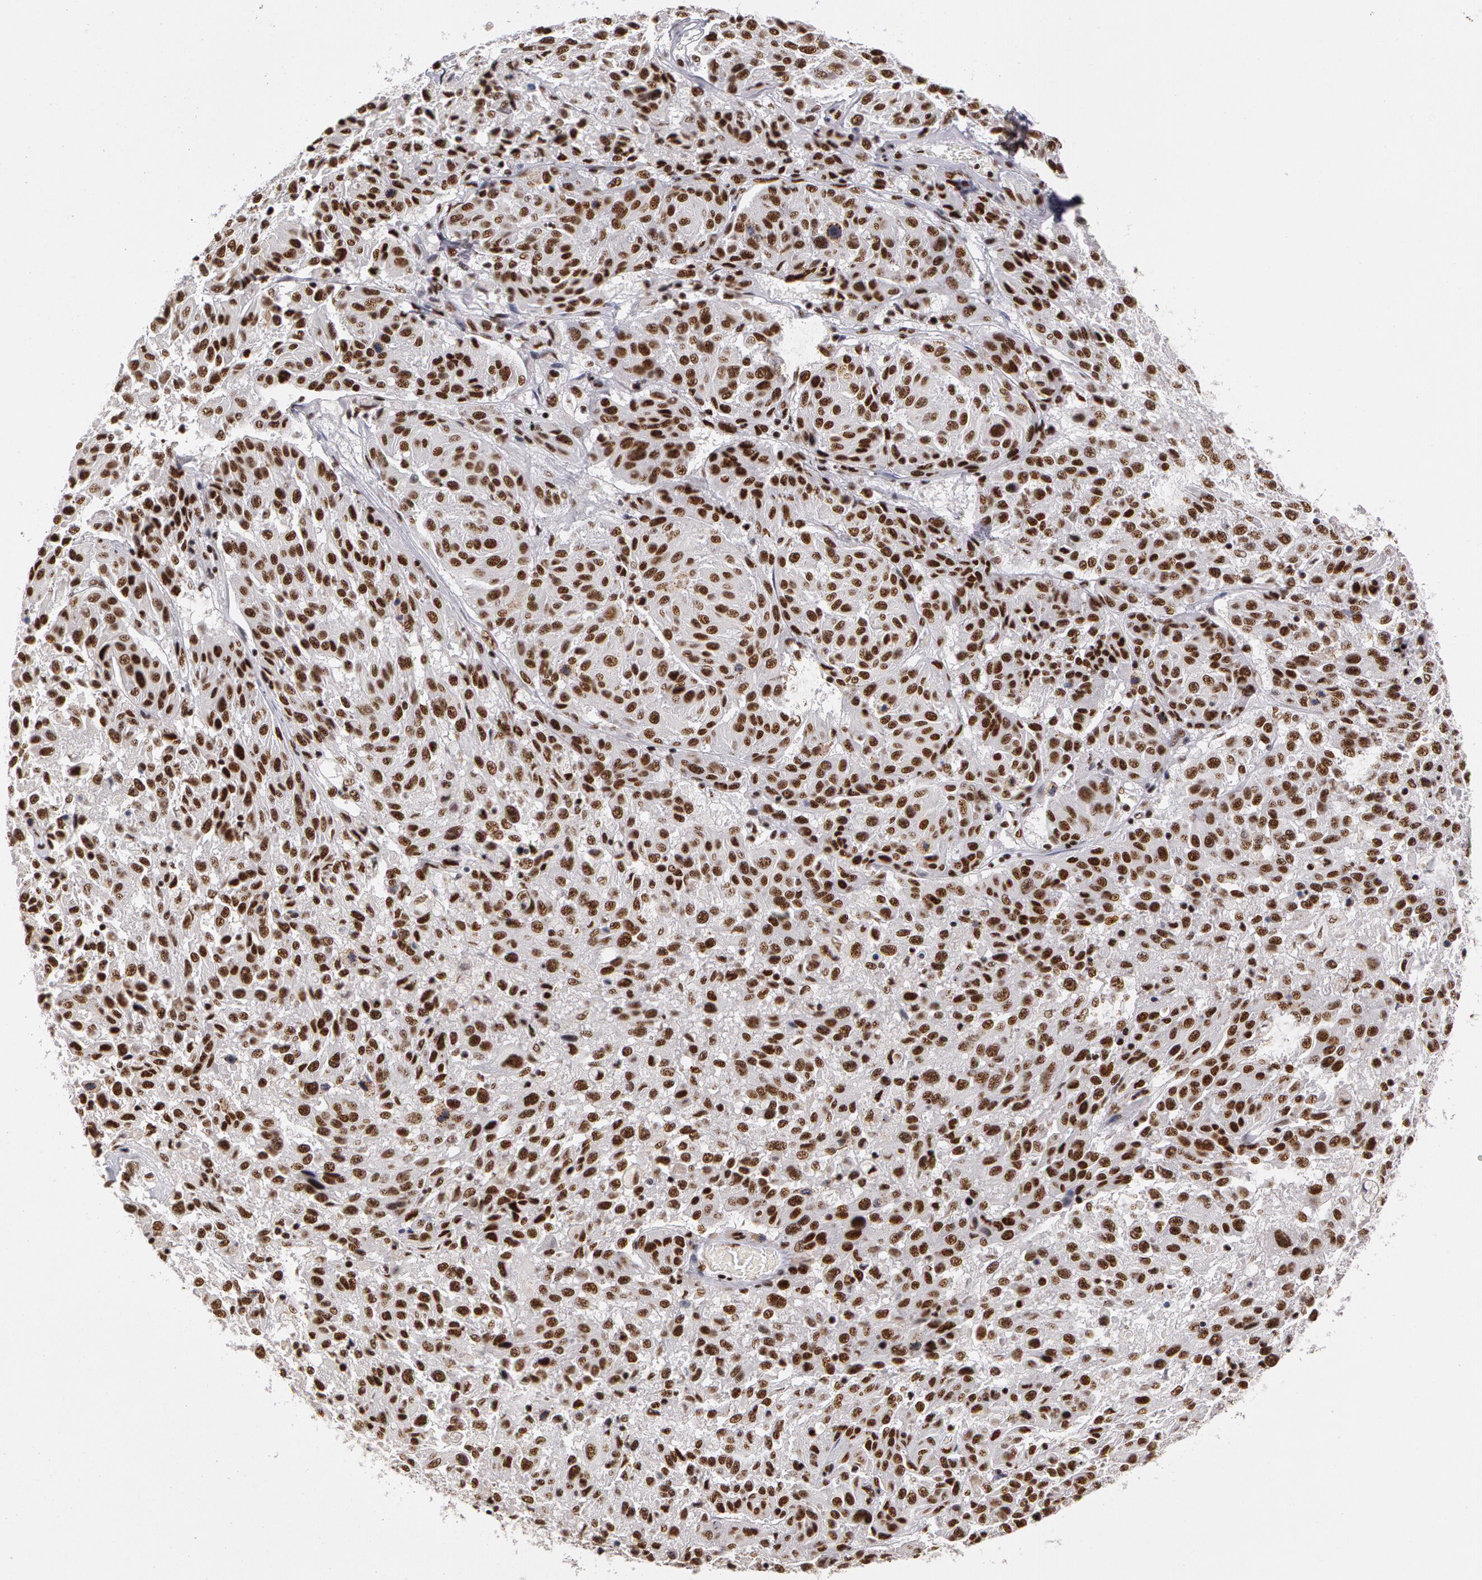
{"staining": {"intensity": "moderate", "quantity": ">75%", "location": "nuclear"}, "tissue": "melanoma", "cell_type": "Tumor cells", "image_type": "cancer", "snomed": [{"axis": "morphology", "description": "Malignant melanoma, NOS"}, {"axis": "topography", "description": "Skin"}], "caption": "Melanoma stained with a brown dye exhibits moderate nuclear positive positivity in about >75% of tumor cells.", "gene": "PNN", "patient": {"sex": "female", "age": 77}}